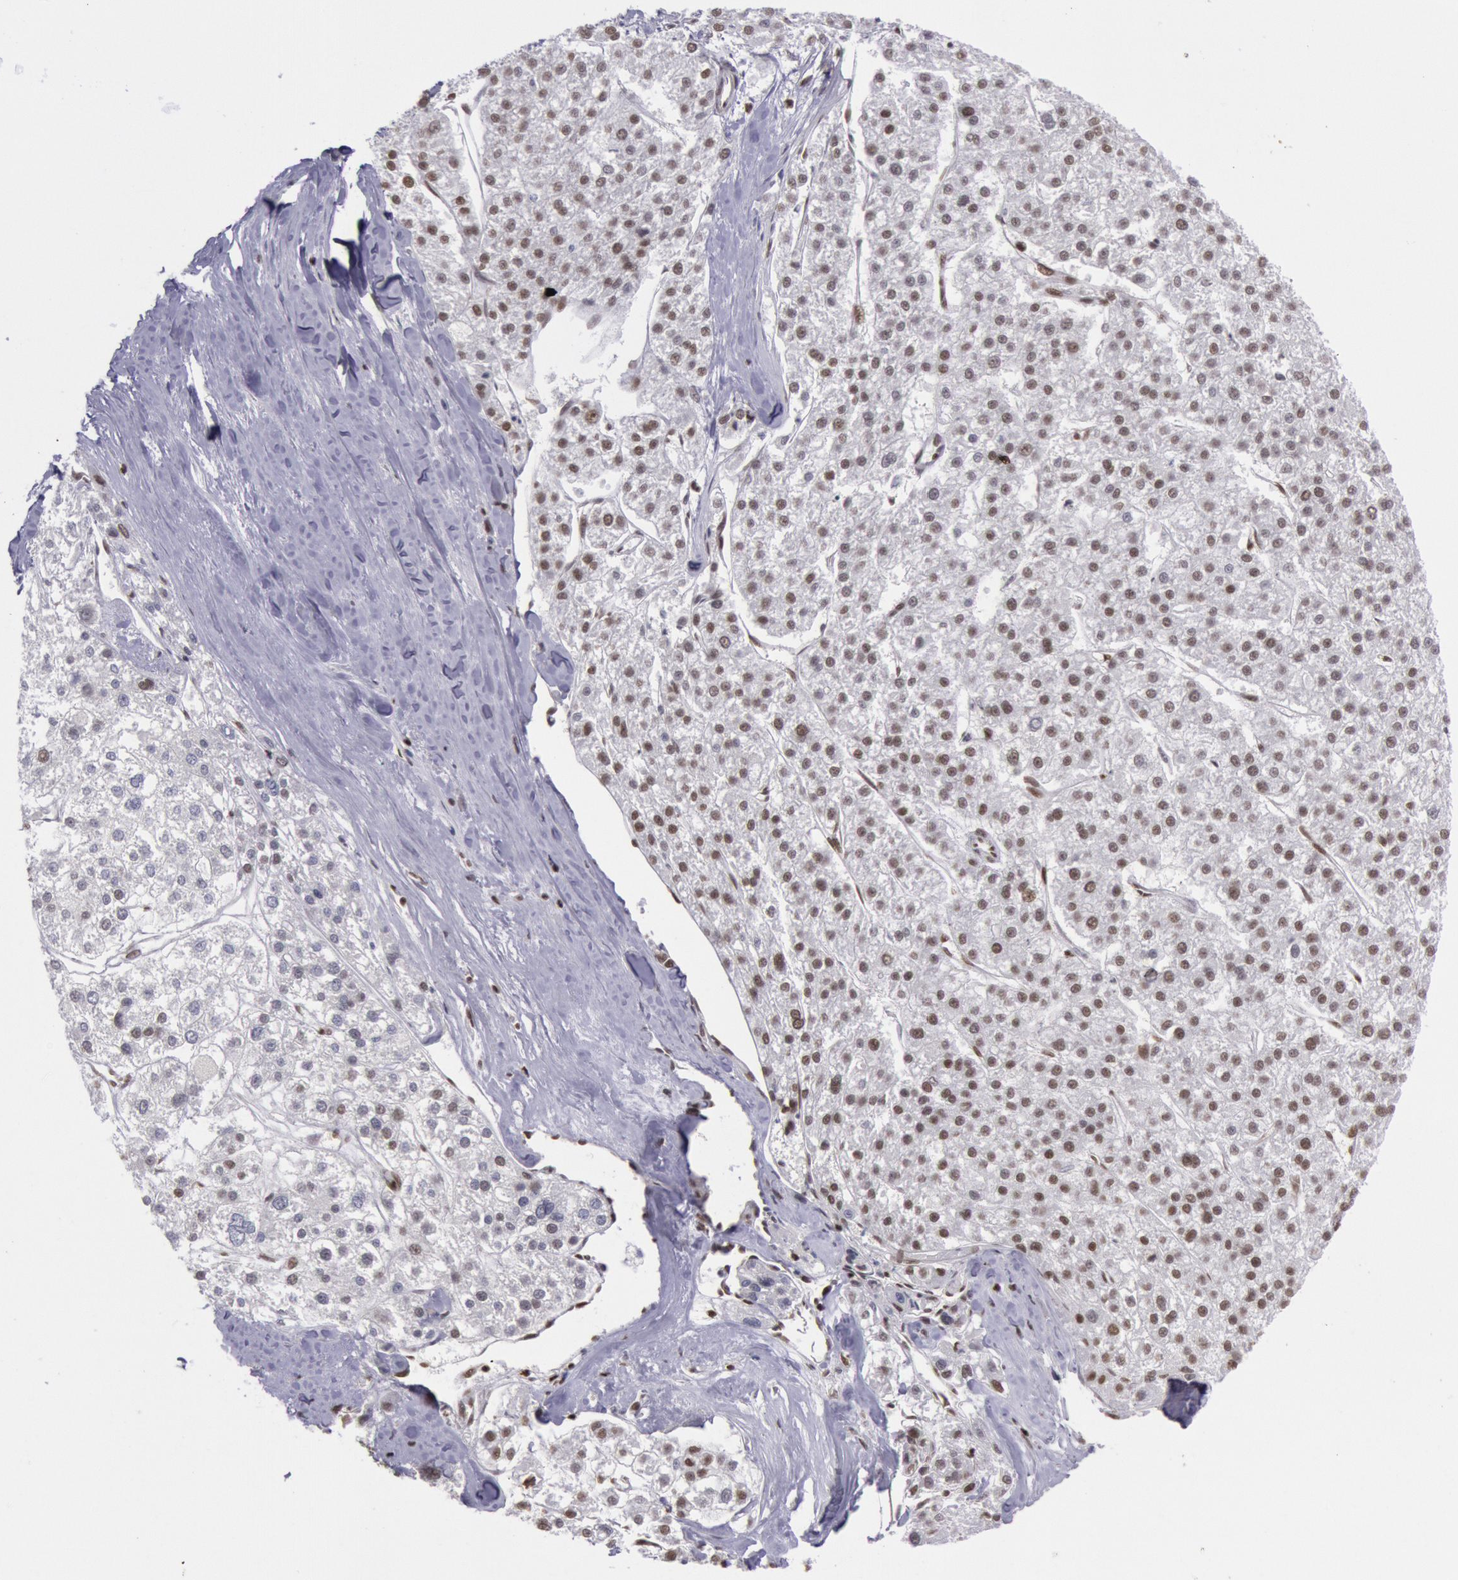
{"staining": {"intensity": "moderate", "quantity": "25%-75%", "location": "nuclear"}, "tissue": "liver cancer", "cell_type": "Tumor cells", "image_type": "cancer", "snomed": [{"axis": "morphology", "description": "Carcinoma, Hepatocellular, NOS"}, {"axis": "topography", "description": "Liver"}], "caption": "Protein staining of liver cancer (hepatocellular carcinoma) tissue demonstrates moderate nuclear expression in approximately 25%-75% of tumor cells. The protein of interest is stained brown, and the nuclei are stained in blue (DAB (3,3'-diaminobenzidine) IHC with brightfield microscopy, high magnification).", "gene": "NKAP", "patient": {"sex": "female", "age": 85}}